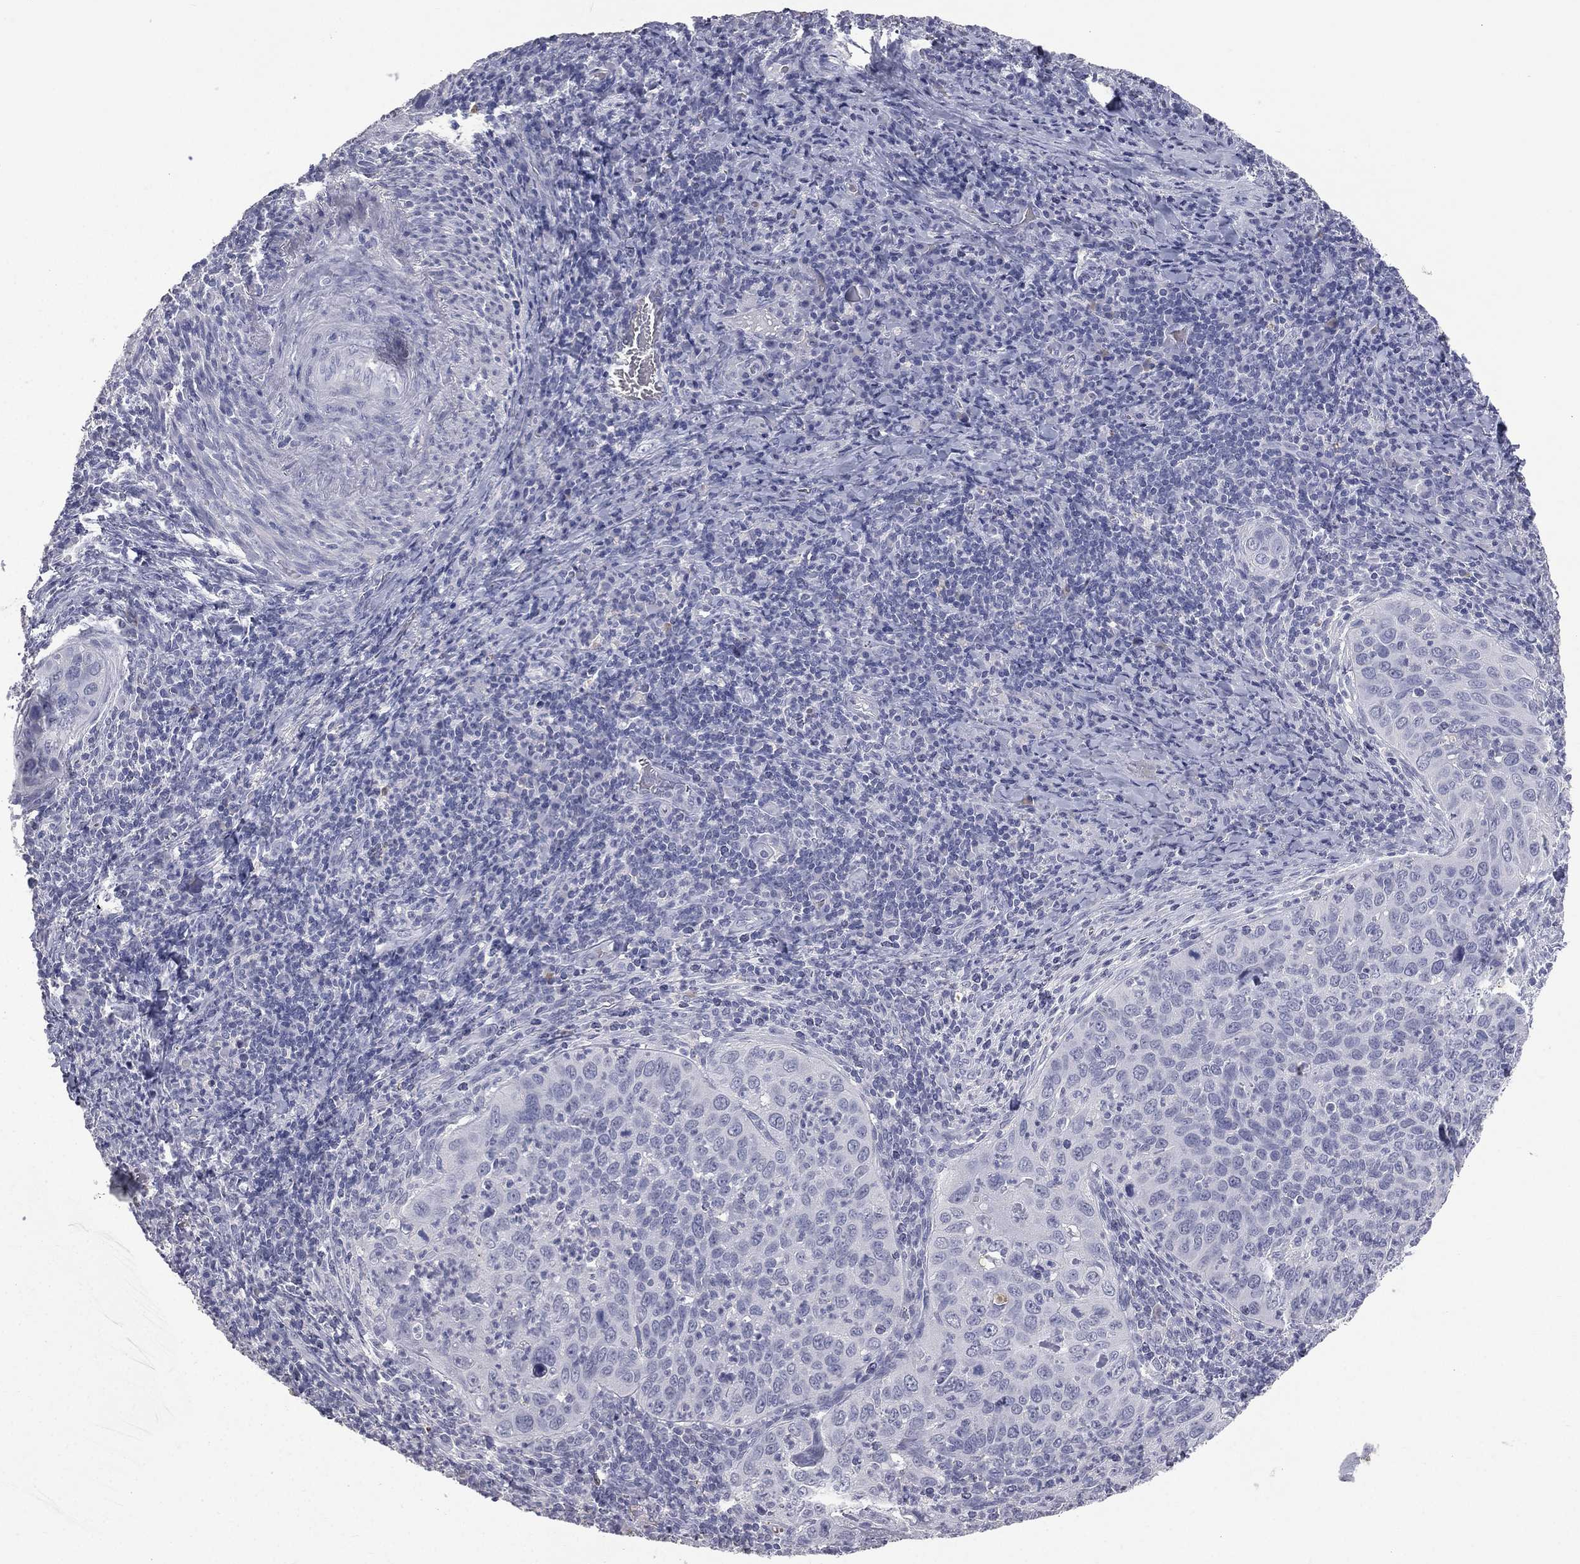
{"staining": {"intensity": "negative", "quantity": "none", "location": "none"}, "tissue": "cervical cancer", "cell_type": "Tumor cells", "image_type": "cancer", "snomed": [{"axis": "morphology", "description": "Squamous cell carcinoma, NOS"}, {"axis": "topography", "description": "Cervix"}], "caption": "This photomicrograph is of cervical cancer (squamous cell carcinoma) stained with IHC to label a protein in brown with the nuclei are counter-stained blue. There is no staining in tumor cells.", "gene": "ESX1", "patient": {"sex": "female", "age": 26}}